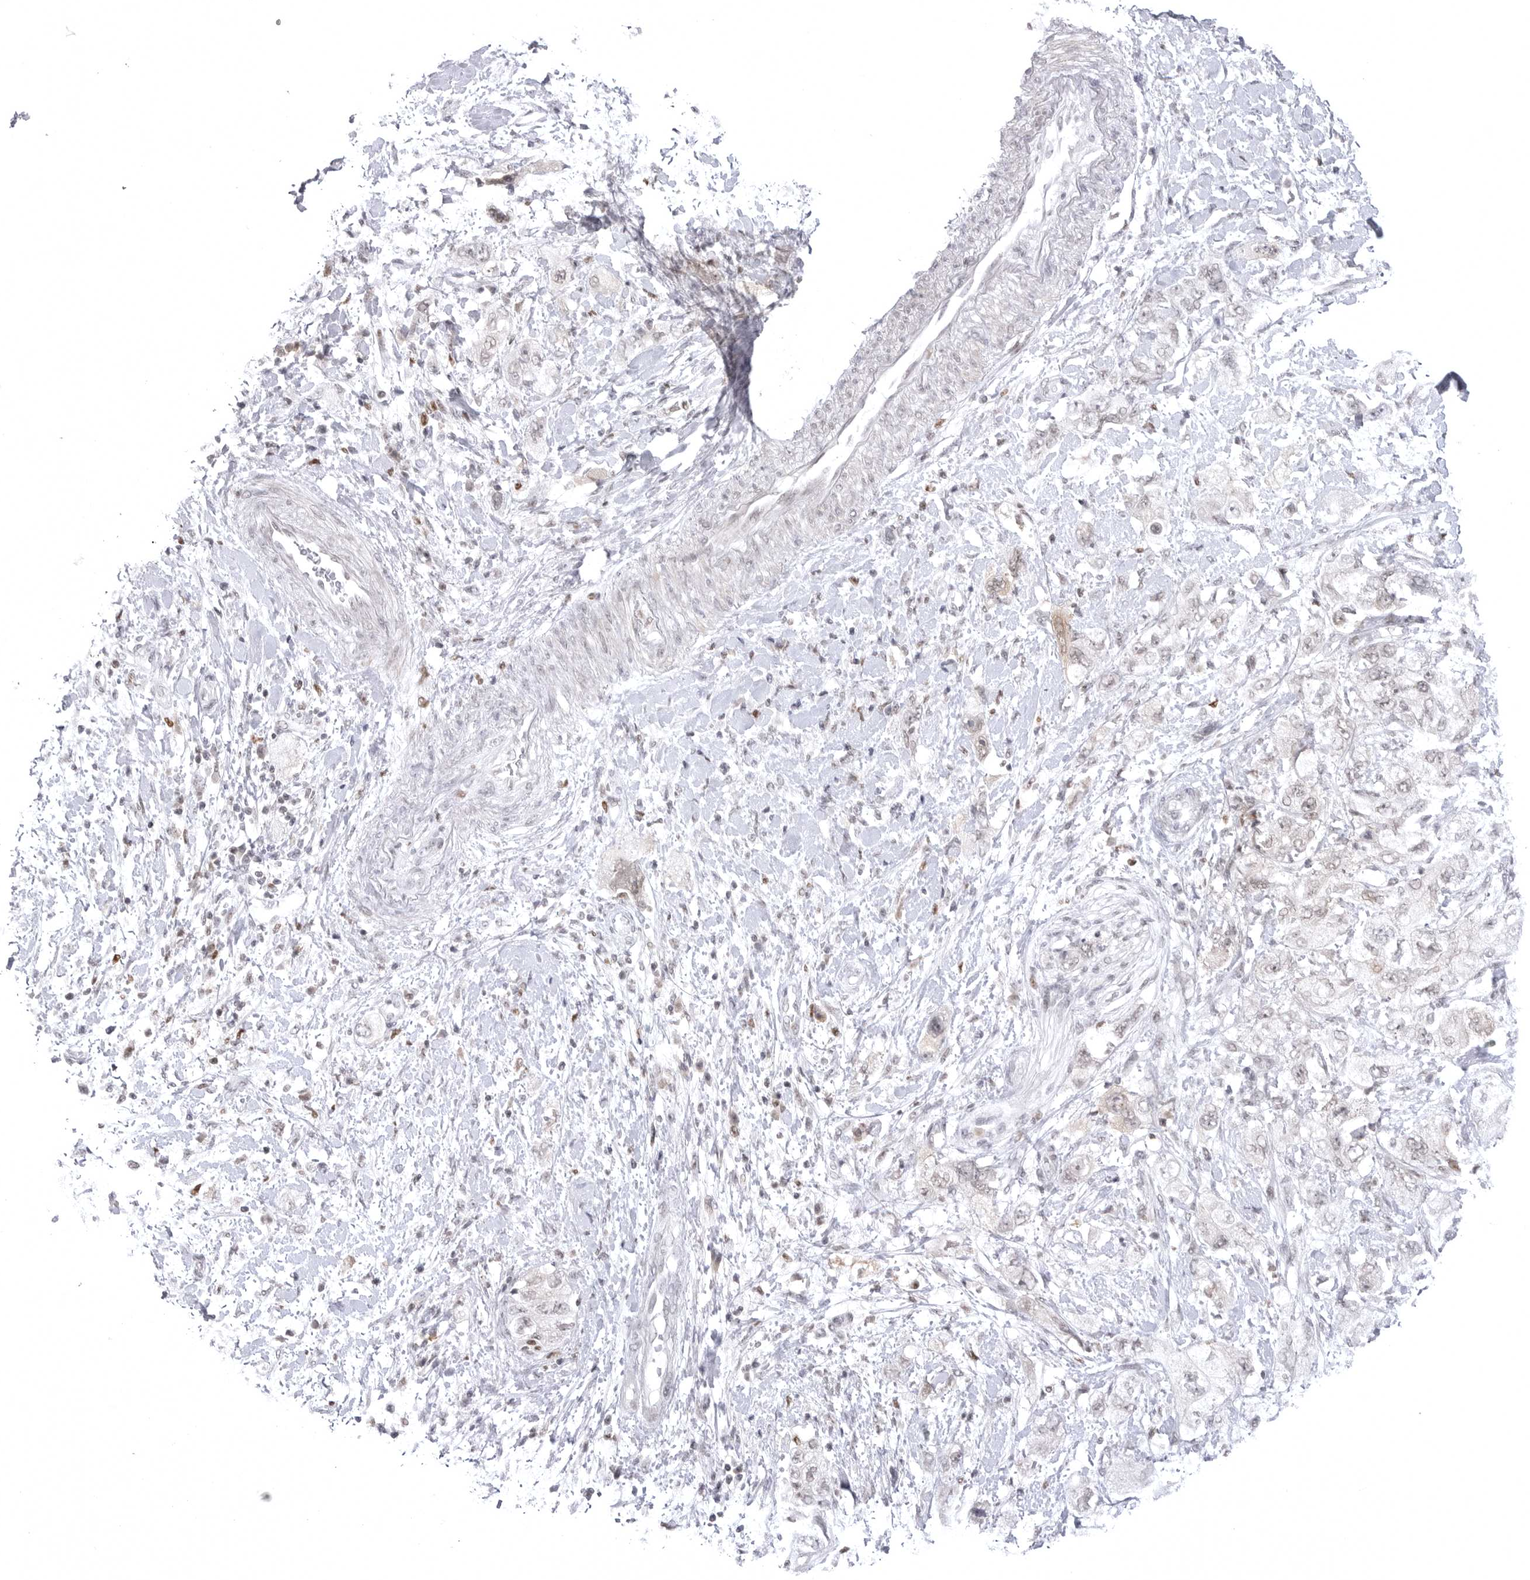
{"staining": {"intensity": "negative", "quantity": "none", "location": "none"}, "tissue": "pancreatic cancer", "cell_type": "Tumor cells", "image_type": "cancer", "snomed": [{"axis": "morphology", "description": "Adenocarcinoma, NOS"}, {"axis": "topography", "description": "Pancreas"}], "caption": "High magnification brightfield microscopy of pancreatic cancer (adenocarcinoma) stained with DAB (brown) and counterstained with hematoxylin (blue): tumor cells show no significant staining.", "gene": "PTK2B", "patient": {"sex": "female", "age": 73}}